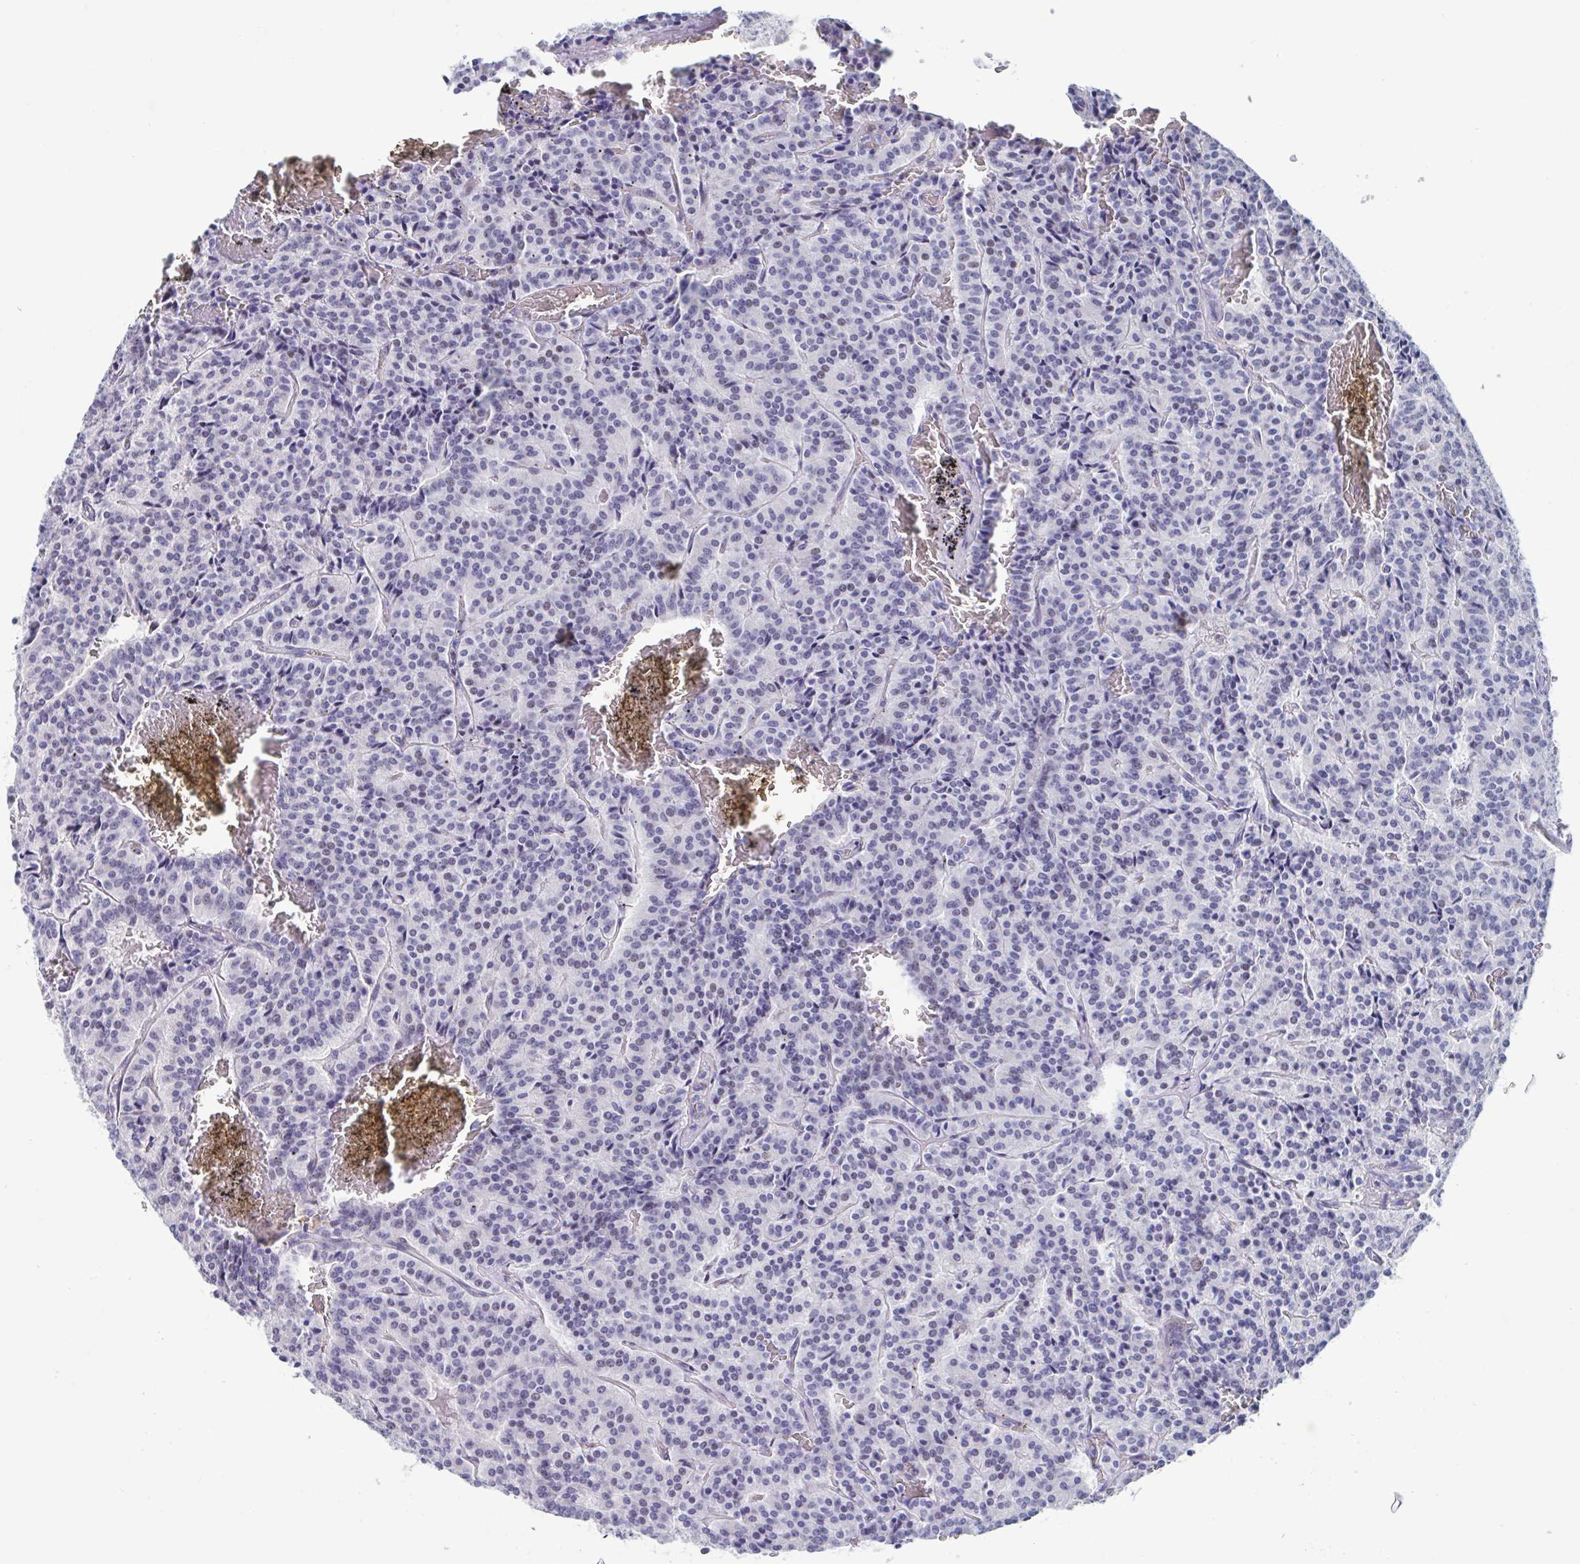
{"staining": {"intensity": "negative", "quantity": "none", "location": "none"}, "tissue": "carcinoid", "cell_type": "Tumor cells", "image_type": "cancer", "snomed": [{"axis": "morphology", "description": "Carcinoid, malignant, NOS"}, {"axis": "topography", "description": "Lung"}], "caption": "This micrograph is of carcinoid stained with immunohistochemistry to label a protein in brown with the nuclei are counter-stained blue. There is no staining in tumor cells.", "gene": "PERM1", "patient": {"sex": "male", "age": 70}}